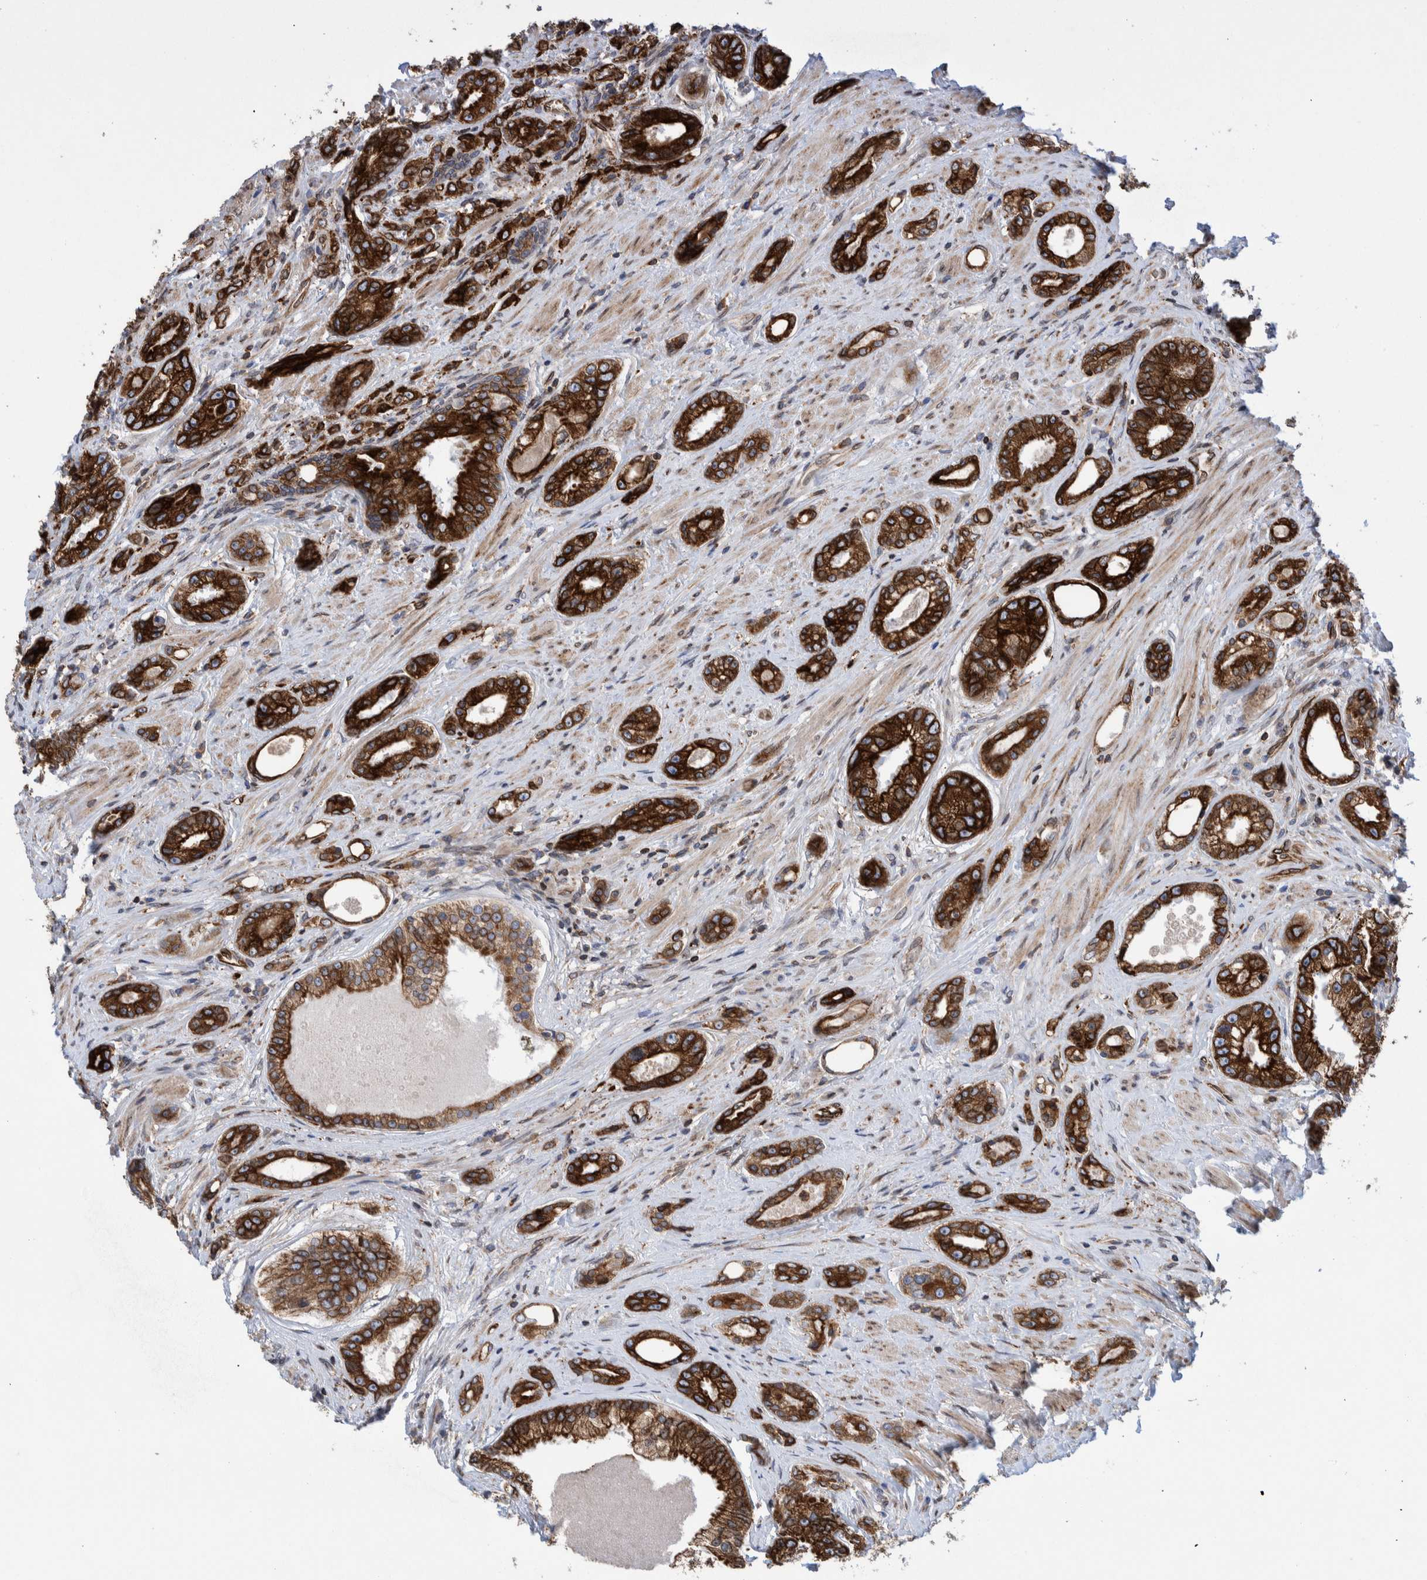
{"staining": {"intensity": "strong", "quantity": ">75%", "location": "cytoplasmic/membranous"}, "tissue": "prostate cancer", "cell_type": "Tumor cells", "image_type": "cancer", "snomed": [{"axis": "morphology", "description": "Adenocarcinoma, High grade"}, {"axis": "topography", "description": "Prostate"}], "caption": "A histopathology image of prostate cancer (high-grade adenocarcinoma) stained for a protein displays strong cytoplasmic/membranous brown staining in tumor cells.", "gene": "THEM6", "patient": {"sex": "male", "age": 61}}